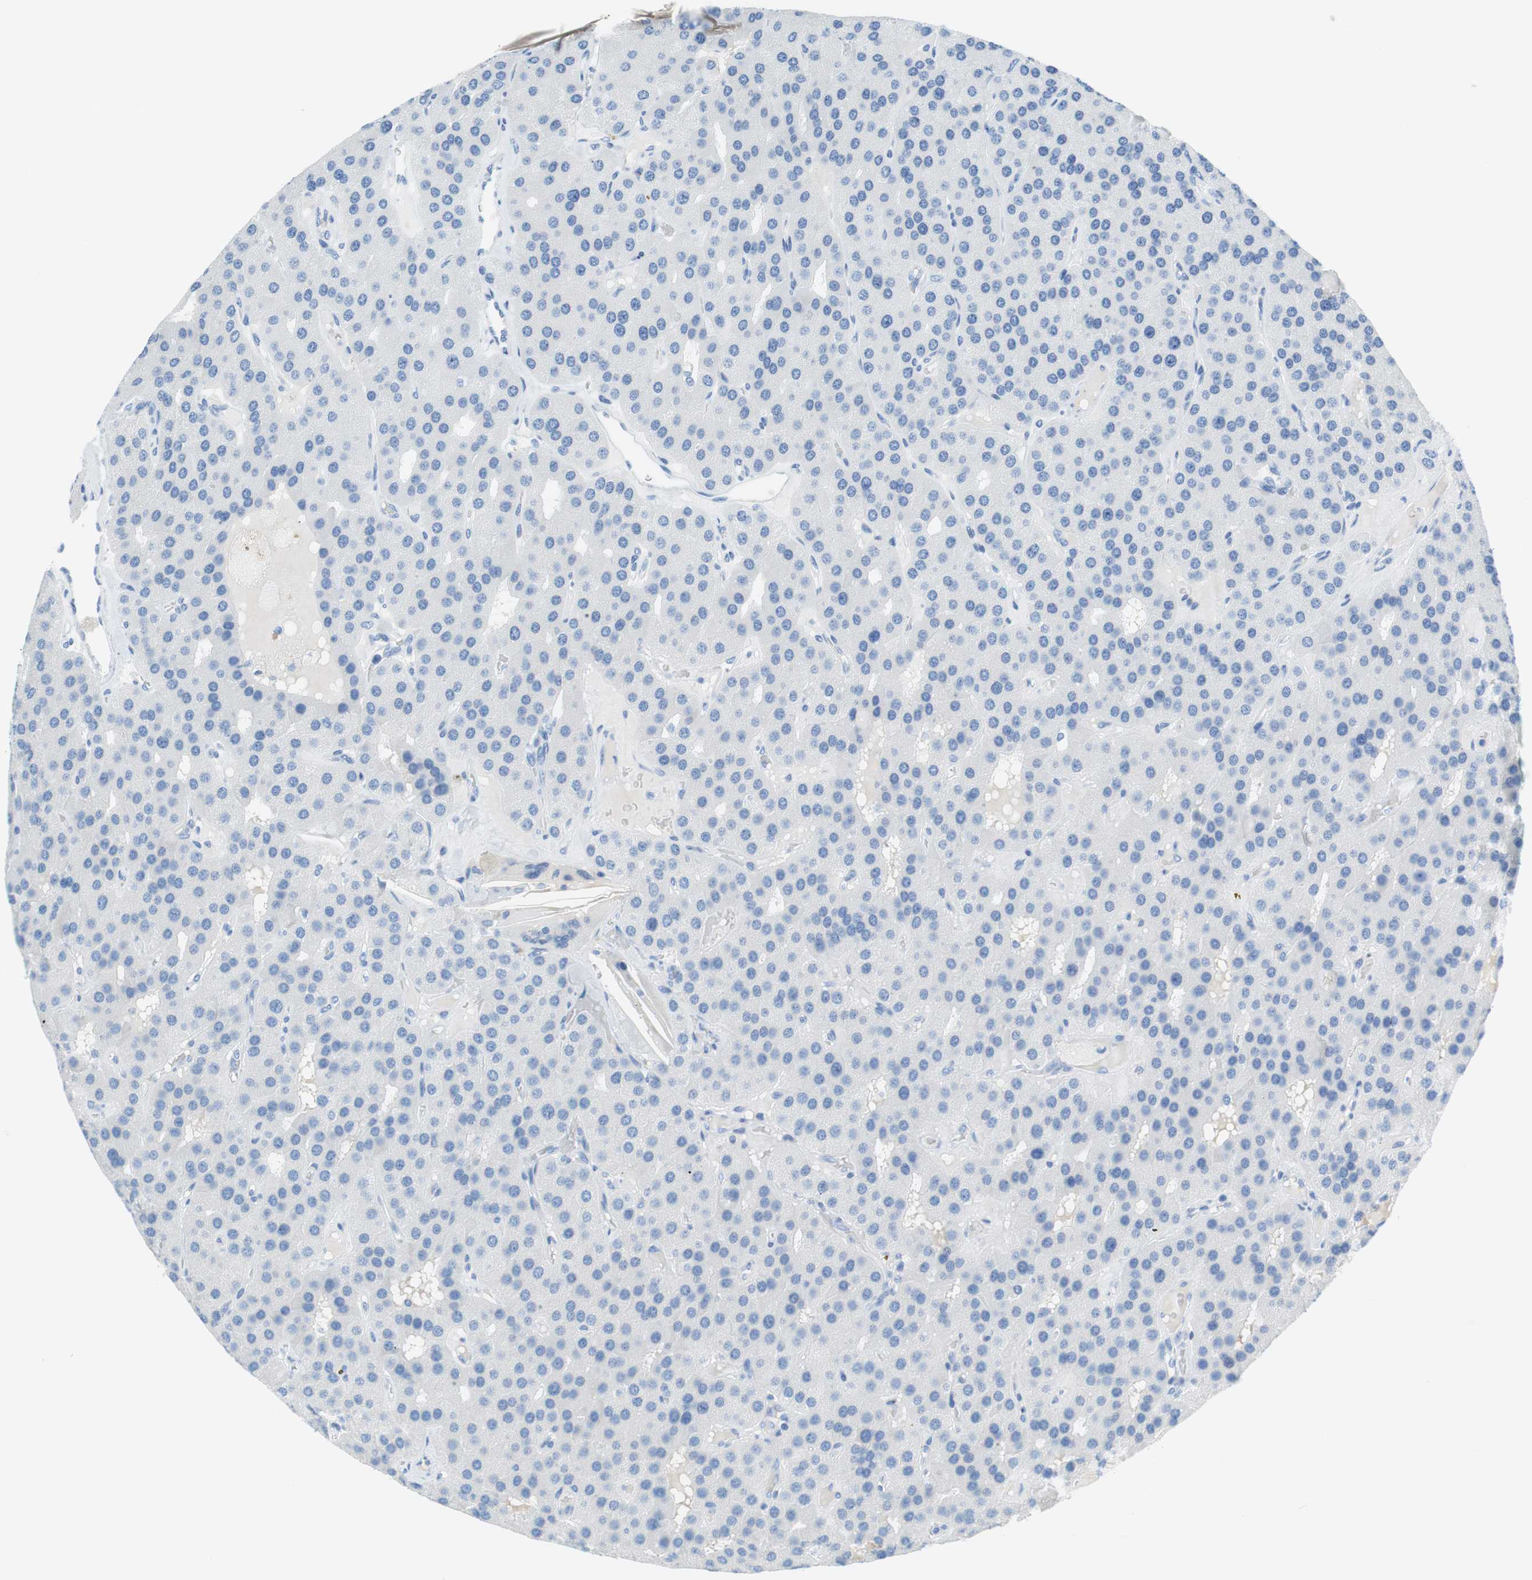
{"staining": {"intensity": "negative", "quantity": "none", "location": "none"}, "tissue": "parathyroid gland", "cell_type": "Glandular cells", "image_type": "normal", "snomed": [{"axis": "morphology", "description": "Normal tissue, NOS"}, {"axis": "morphology", "description": "Adenoma, NOS"}, {"axis": "topography", "description": "Parathyroid gland"}], "caption": "A high-resolution micrograph shows immunohistochemistry staining of benign parathyroid gland, which displays no significant staining in glandular cells. (DAB (3,3'-diaminobenzidine) immunohistochemistry (IHC) visualized using brightfield microscopy, high magnification).", "gene": "MYH1", "patient": {"sex": "female", "age": 86}}